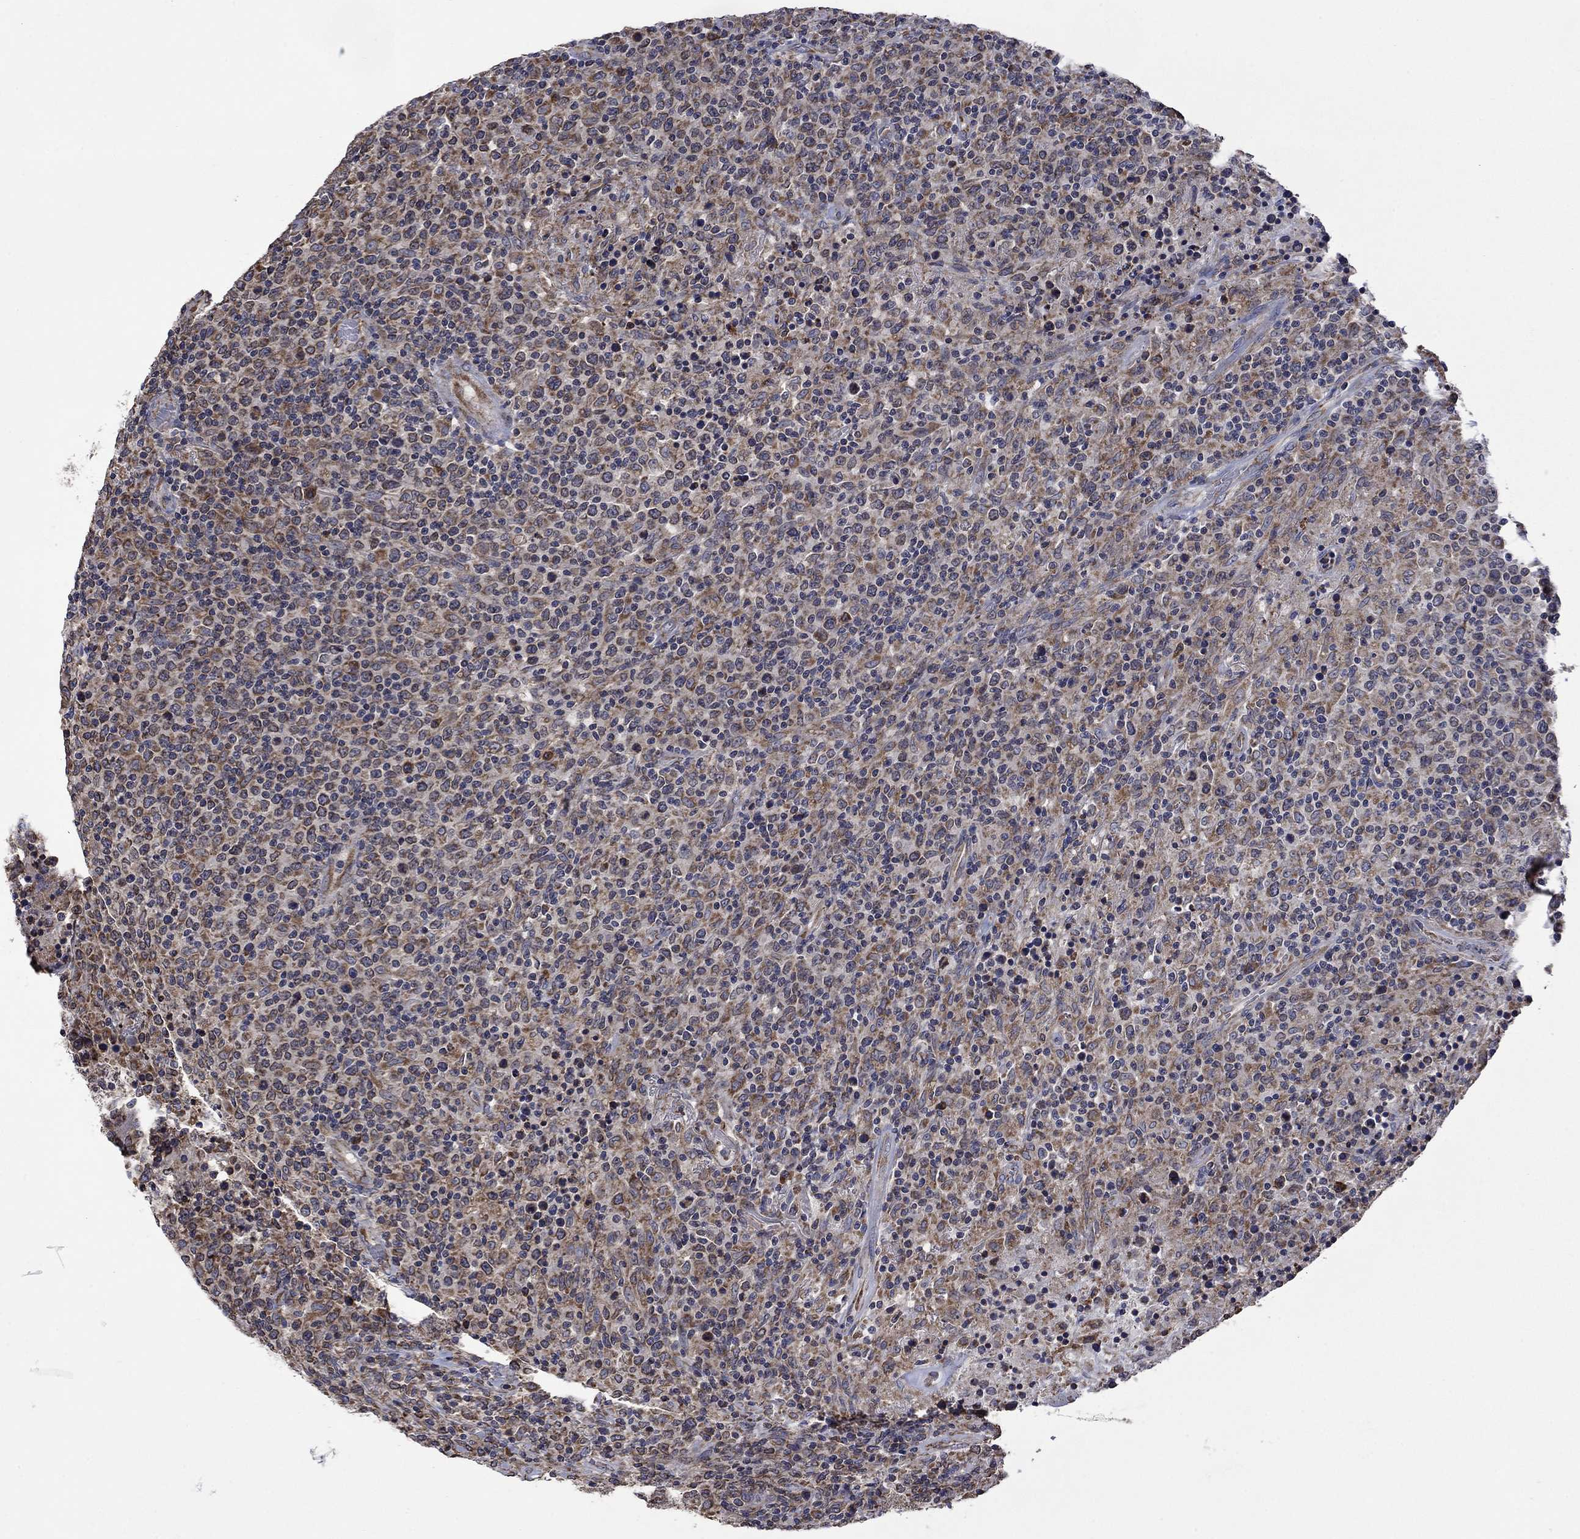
{"staining": {"intensity": "moderate", "quantity": "25%-75%", "location": "cytoplasmic/membranous"}, "tissue": "lymphoma", "cell_type": "Tumor cells", "image_type": "cancer", "snomed": [{"axis": "morphology", "description": "Malignant lymphoma, non-Hodgkin's type, High grade"}, {"axis": "topography", "description": "Lung"}], "caption": "Immunohistochemistry (DAB) staining of human malignant lymphoma, non-Hodgkin's type (high-grade) exhibits moderate cytoplasmic/membranous protein staining in about 25%-75% of tumor cells. The staining is performed using DAB (3,3'-diaminobenzidine) brown chromogen to label protein expression. The nuclei are counter-stained blue using hematoxylin.", "gene": "FURIN", "patient": {"sex": "male", "age": 79}}